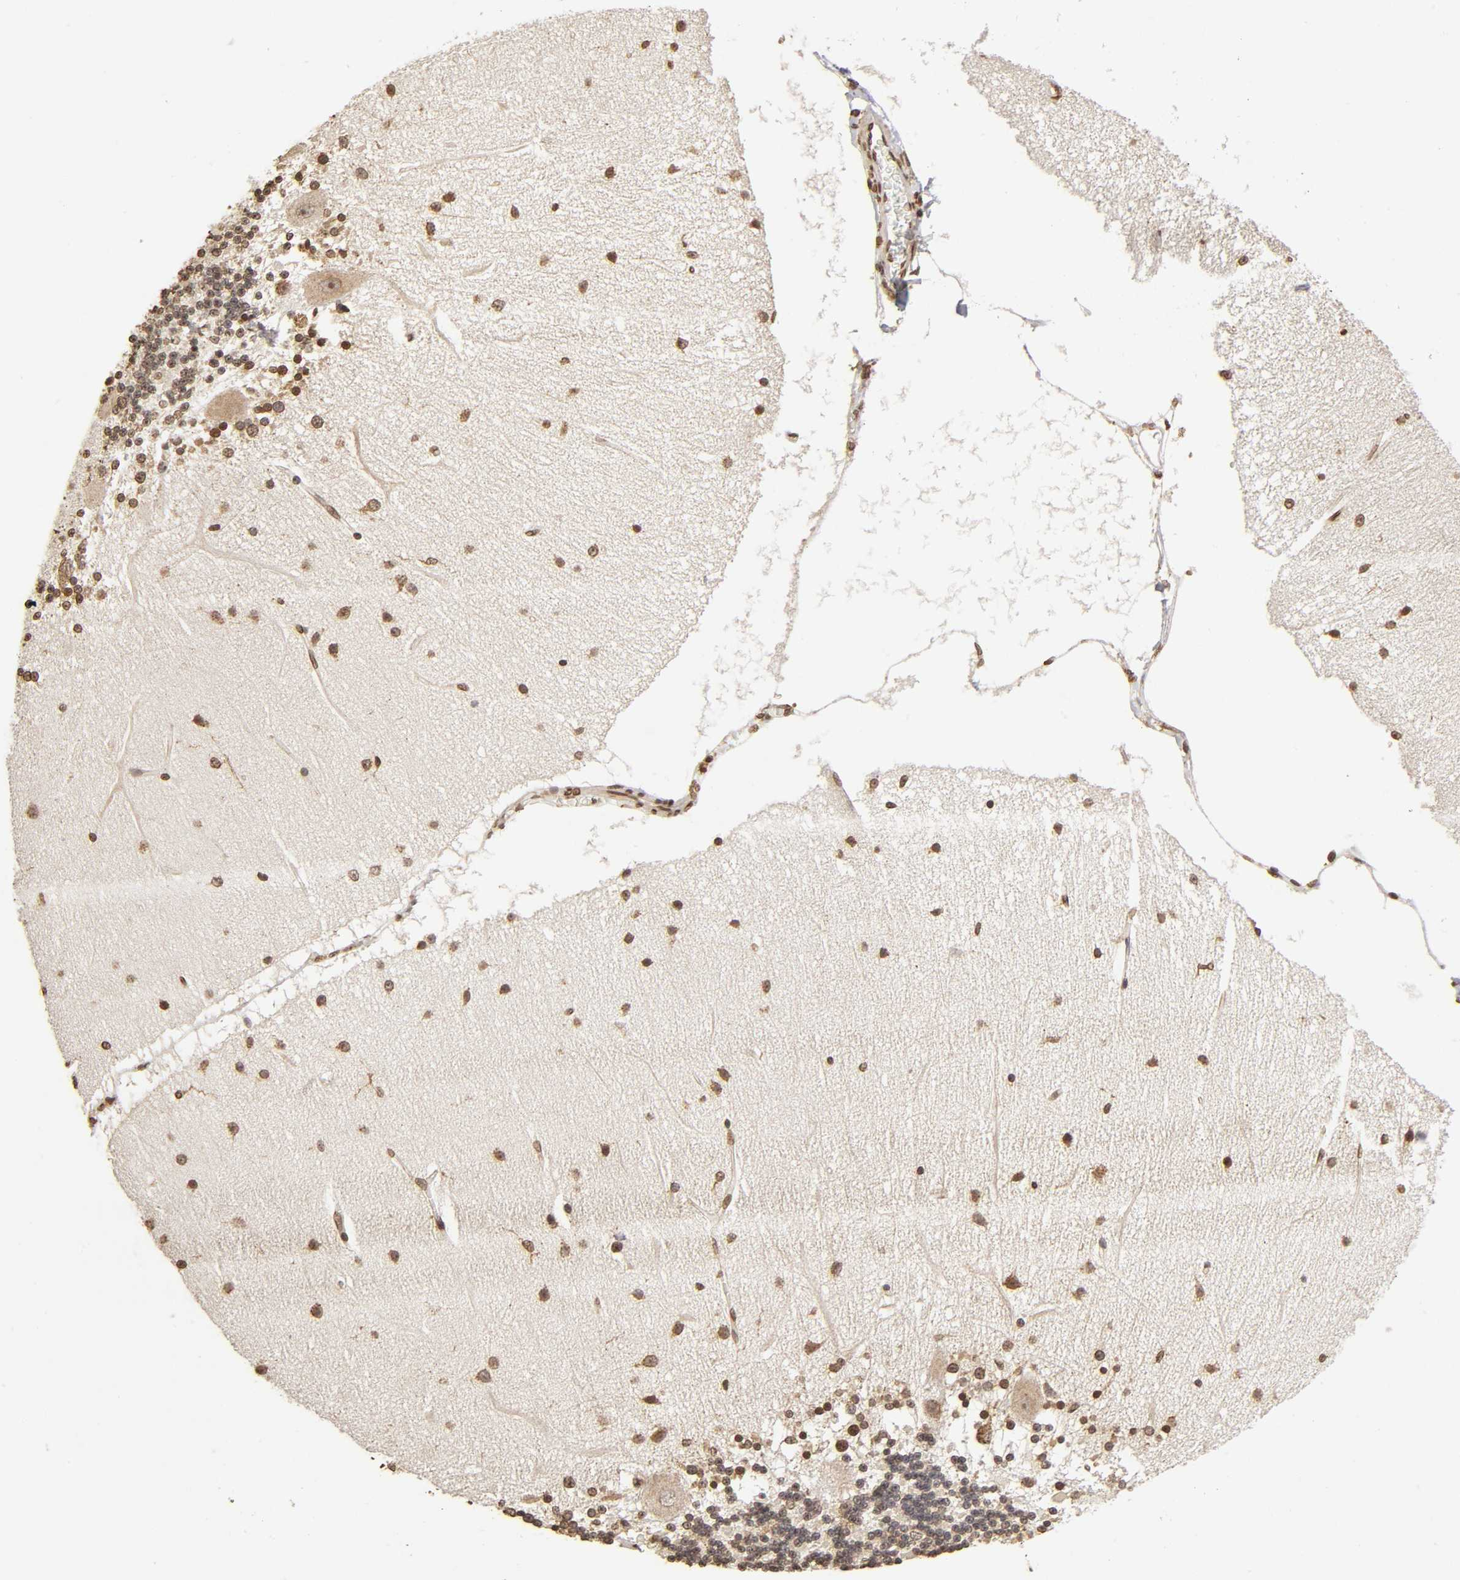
{"staining": {"intensity": "negative", "quantity": "none", "location": "none"}, "tissue": "cerebellum", "cell_type": "Cells in granular layer", "image_type": "normal", "snomed": [{"axis": "morphology", "description": "Normal tissue, NOS"}, {"axis": "topography", "description": "Cerebellum"}], "caption": "Immunohistochemical staining of unremarkable cerebellum exhibits no significant expression in cells in granular layer.", "gene": "MLLT6", "patient": {"sex": "female", "age": 54}}